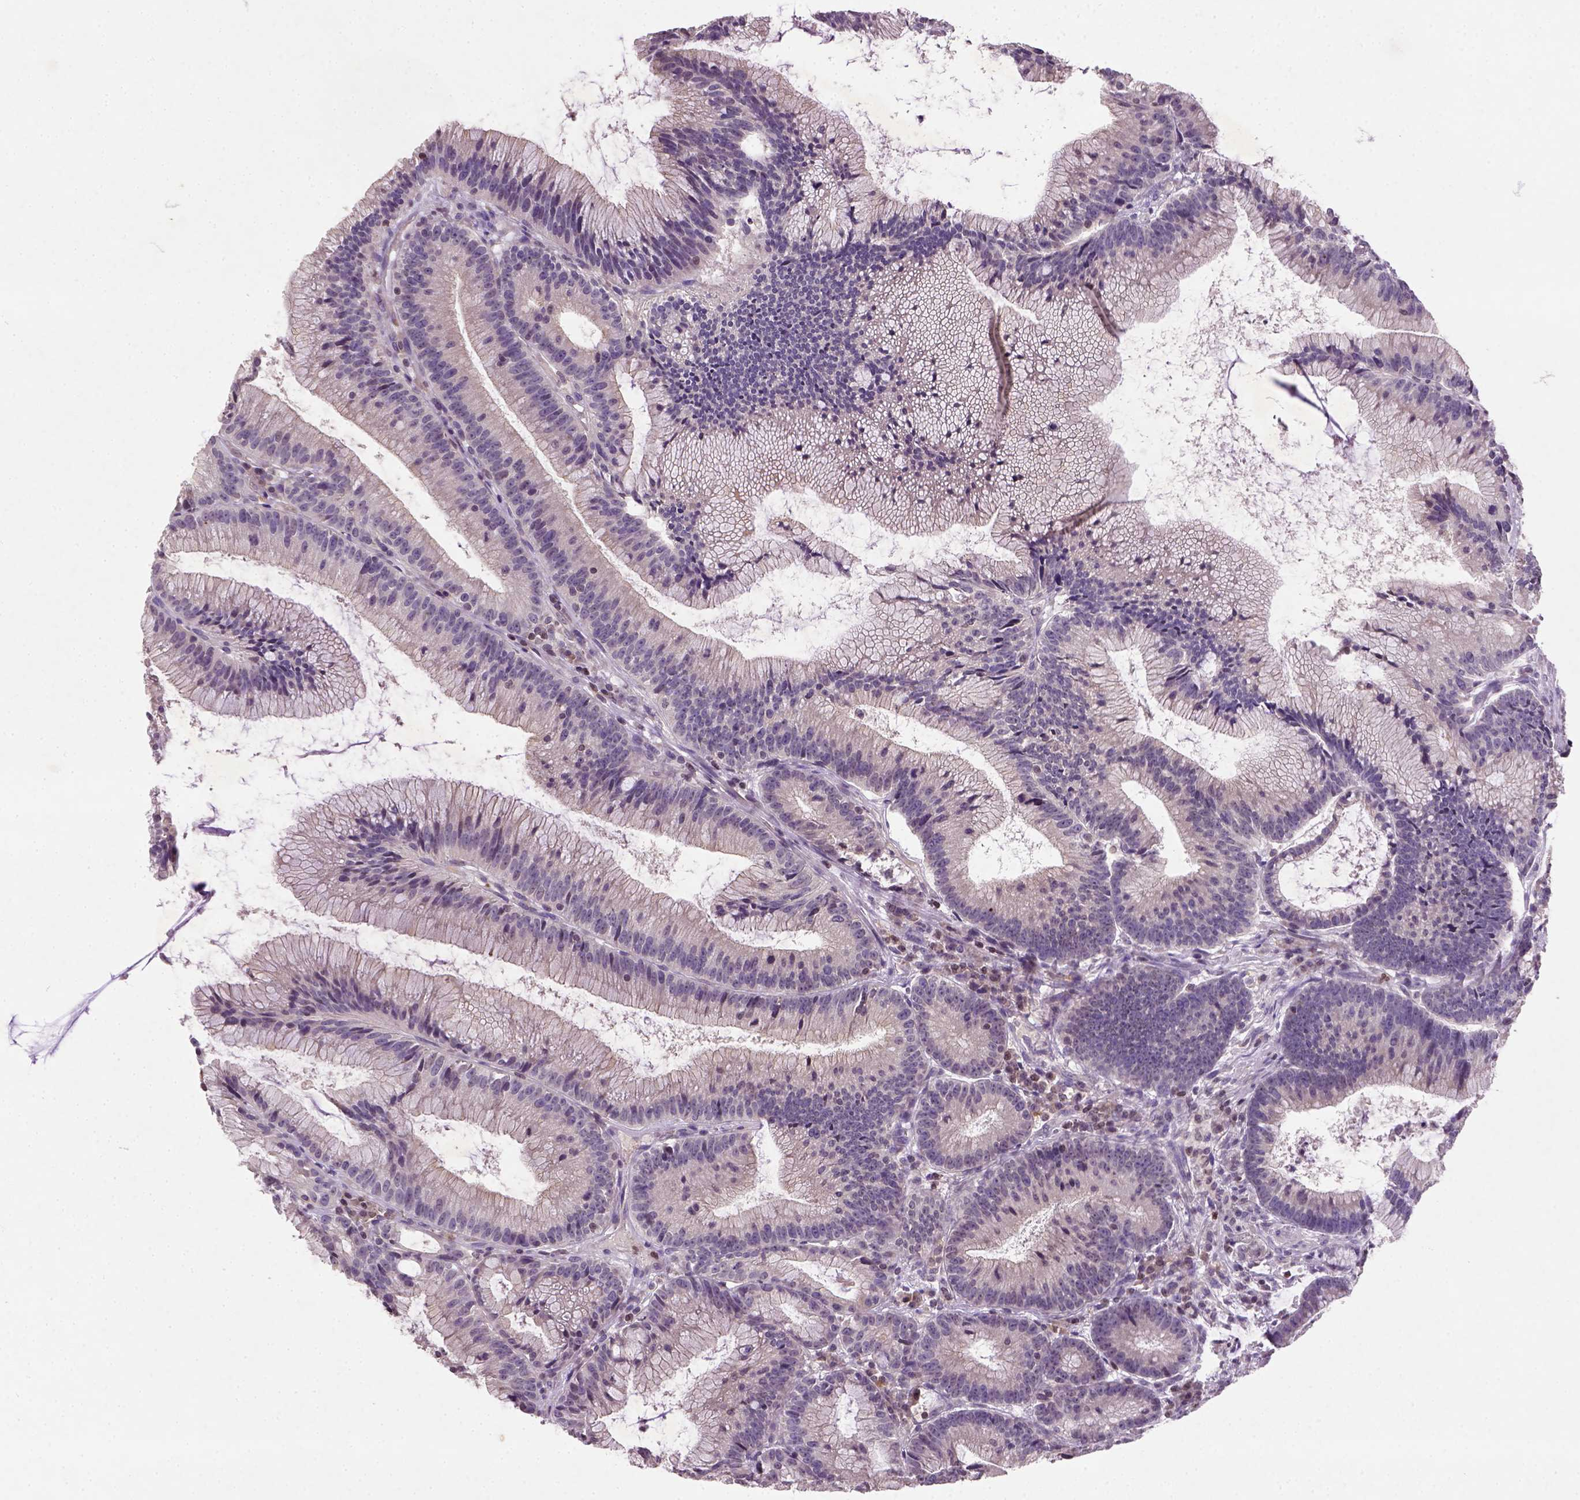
{"staining": {"intensity": "negative", "quantity": "none", "location": "none"}, "tissue": "colorectal cancer", "cell_type": "Tumor cells", "image_type": "cancer", "snomed": [{"axis": "morphology", "description": "Adenocarcinoma, NOS"}, {"axis": "topography", "description": "Colon"}], "caption": "The photomicrograph shows no significant expression in tumor cells of colorectal cancer (adenocarcinoma).", "gene": "NUDT3", "patient": {"sex": "female", "age": 78}}